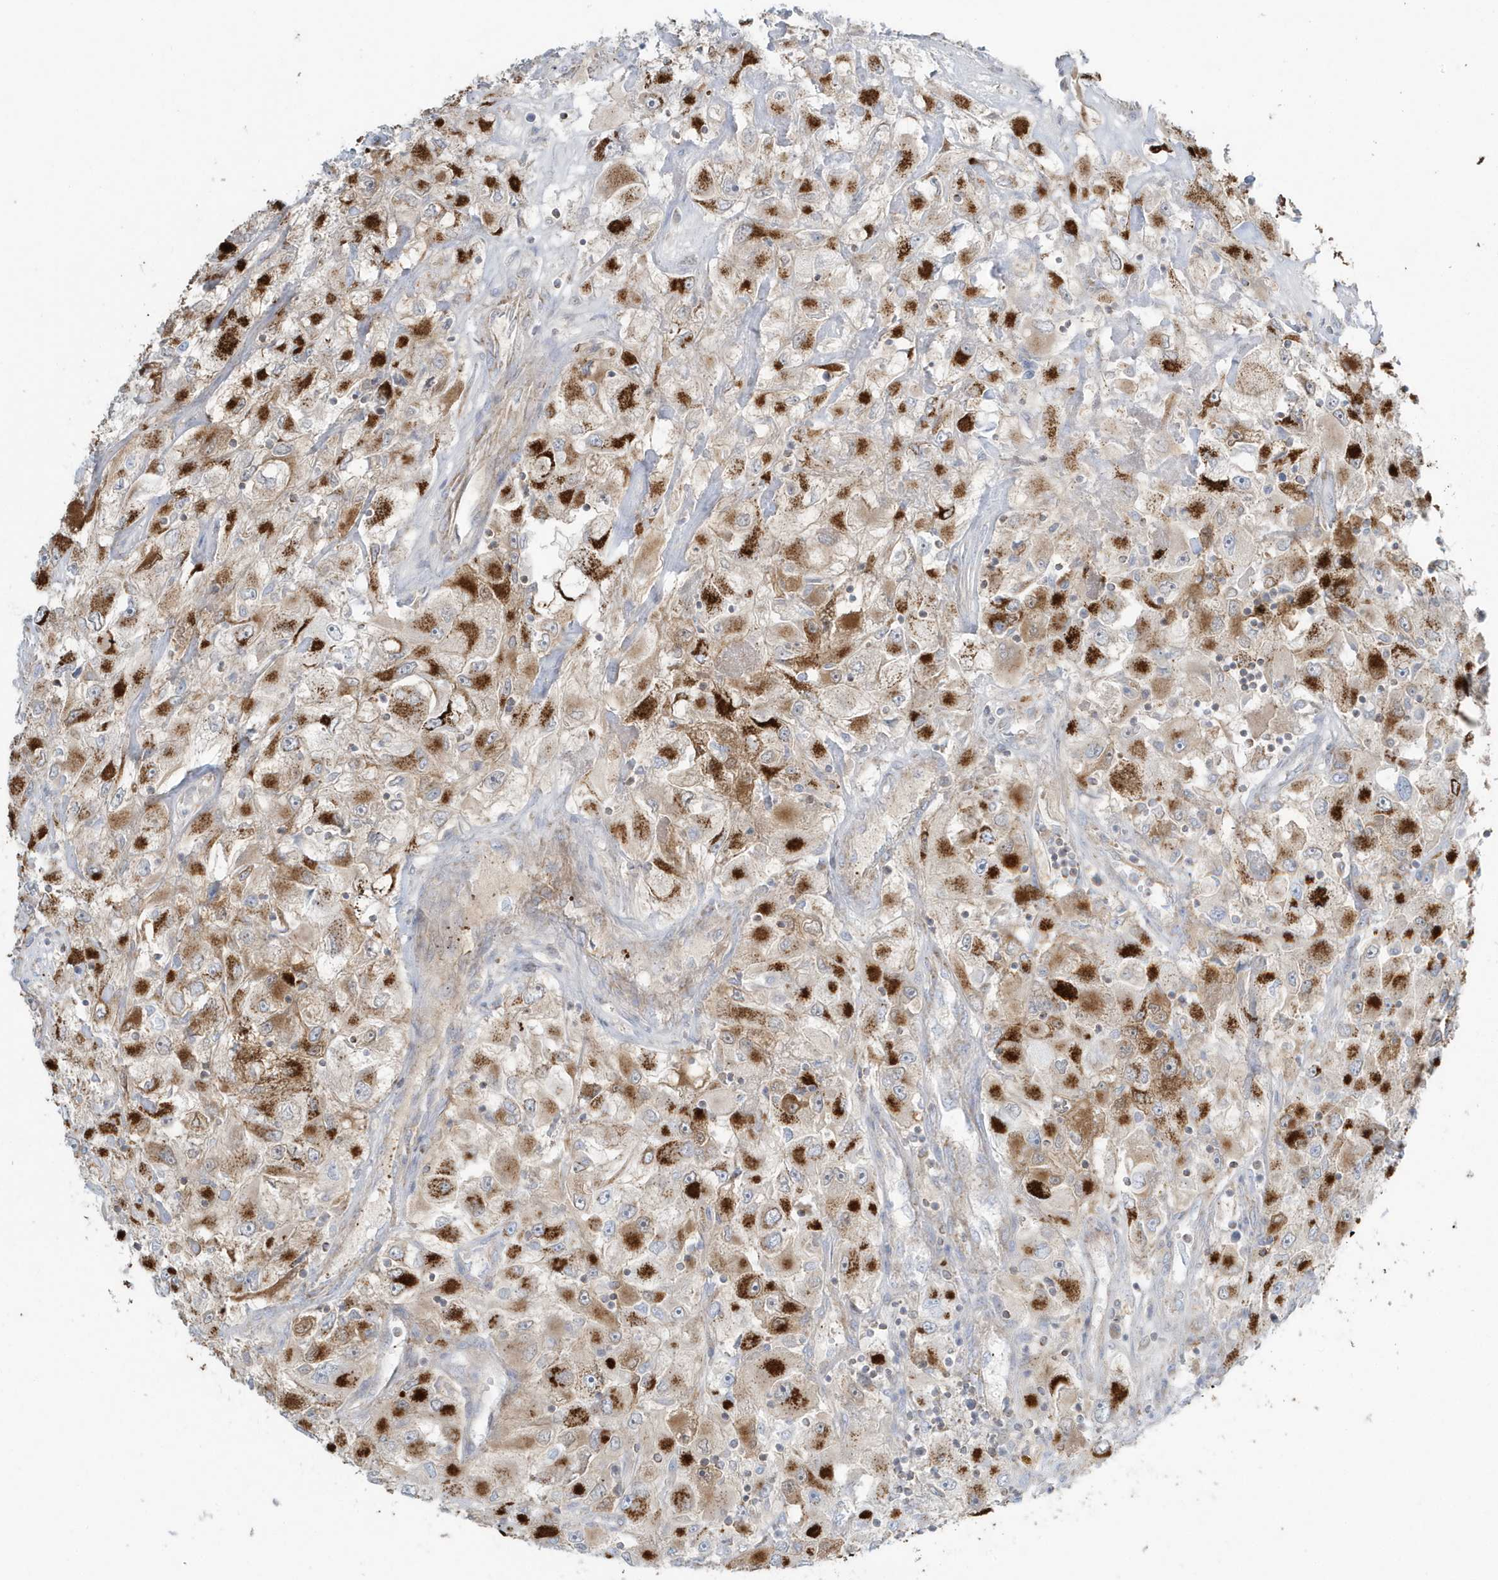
{"staining": {"intensity": "strong", "quantity": ">75%", "location": "cytoplasmic/membranous"}, "tissue": "renal cancer", "cell_type": "Tumor cells", "image_type": "cancer", "snomed": [{"axis": "morphology", "description": "Adenocarcinoma, NOS"}, {"axis": "topography", "description": "Kidney"}], "caption": "Human renal adenocarcinoma stained for a protein (brown) exhibits strong cytoplasmic/membranous positive expression in approximately >75% of tumor cells.", "gene": "RAB11FIP3", "patient": {"sex": "female", "age": 52}}